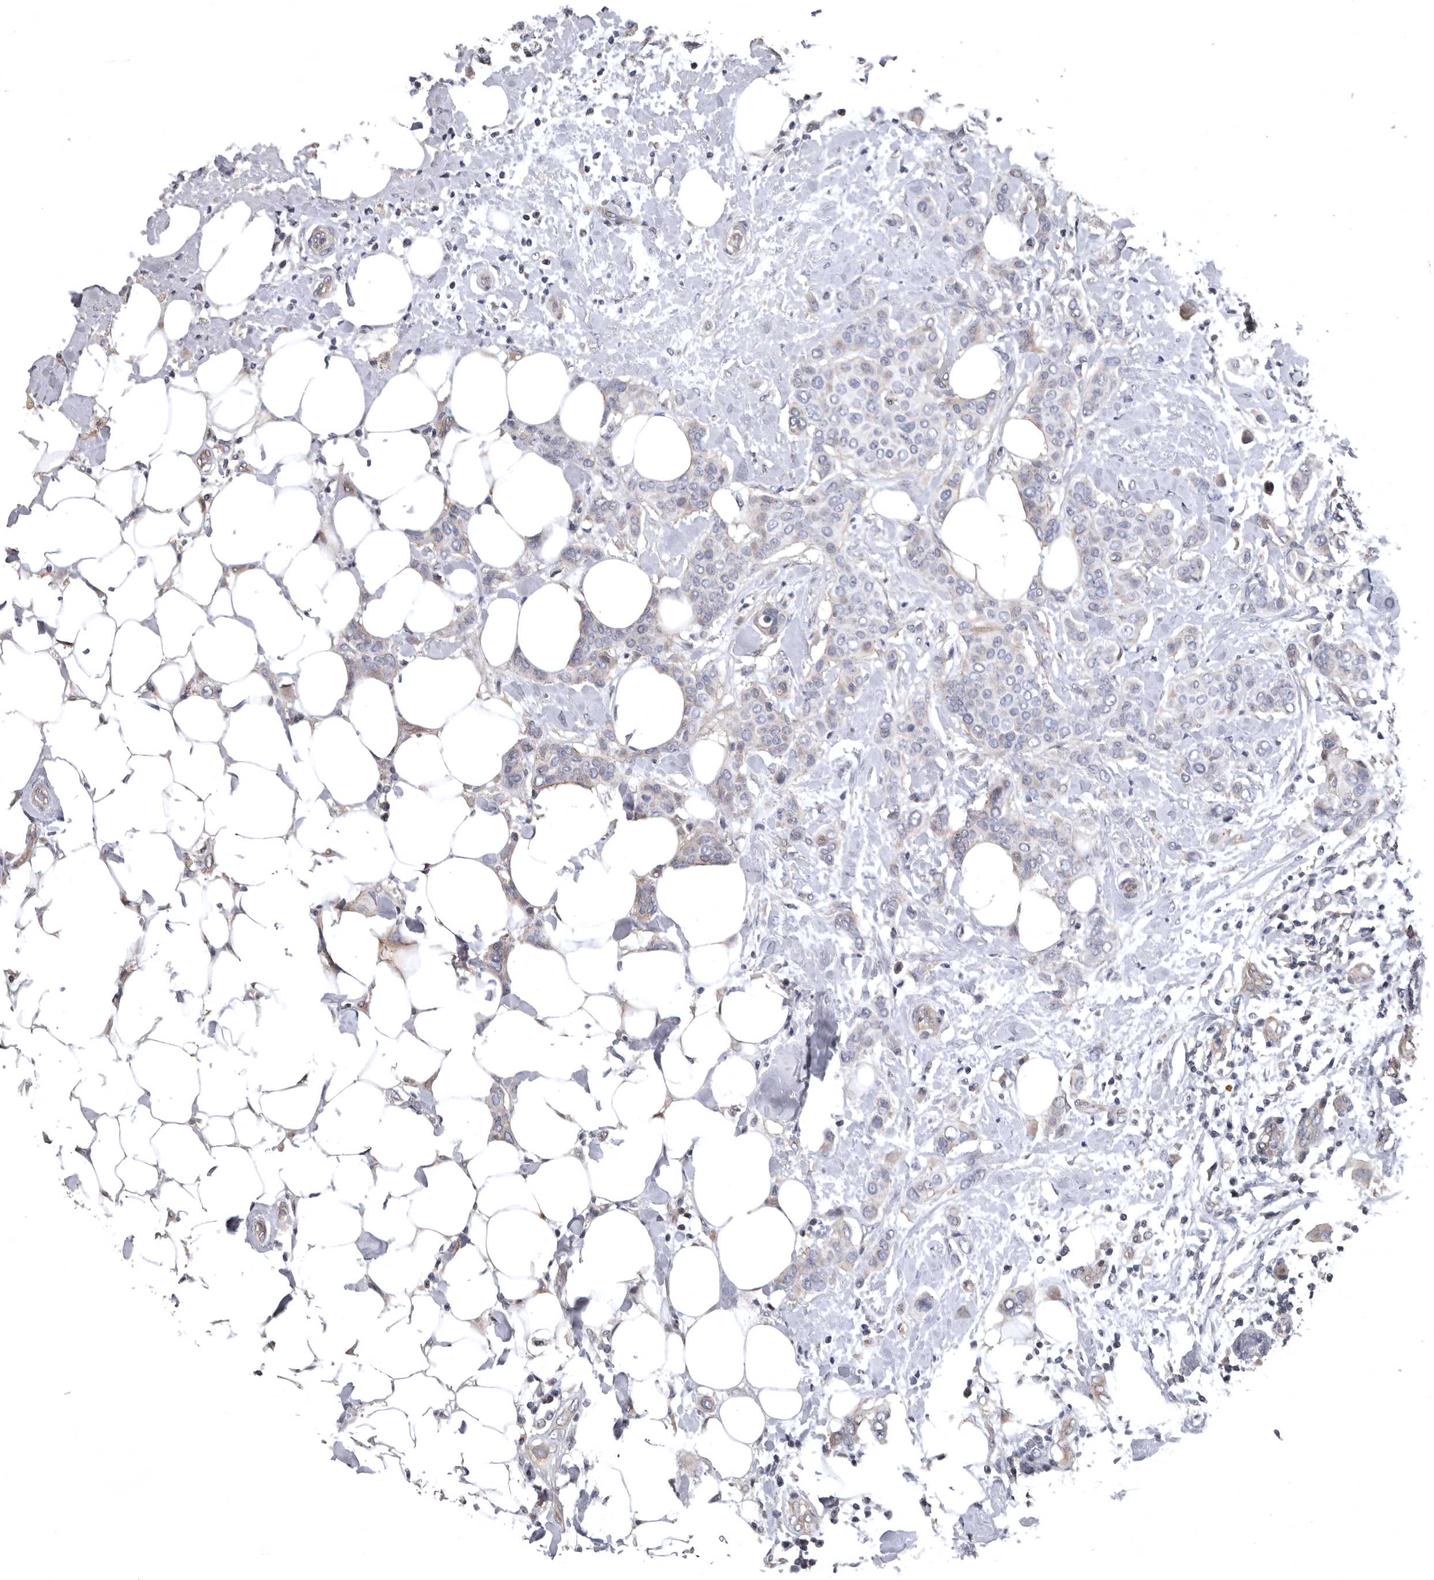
{"staining": {"intensity": "negative", "quantity": "none", "location": "none"}, "tissue": "breast cancer", "cell_type": "Tumor cells", "image_type": "cancer", "snomed": [{"axis": "morphology", "description": "Lobular carcinoma"}, {"axis": "topography", "description": "Breast"}], "caption": "The IHC micrograph has no significant positivity in tumor cells of lobular carcinoma (breast) tissue.", "gene": "RNF217", "patient": {"sex": "female", "age": 51}}